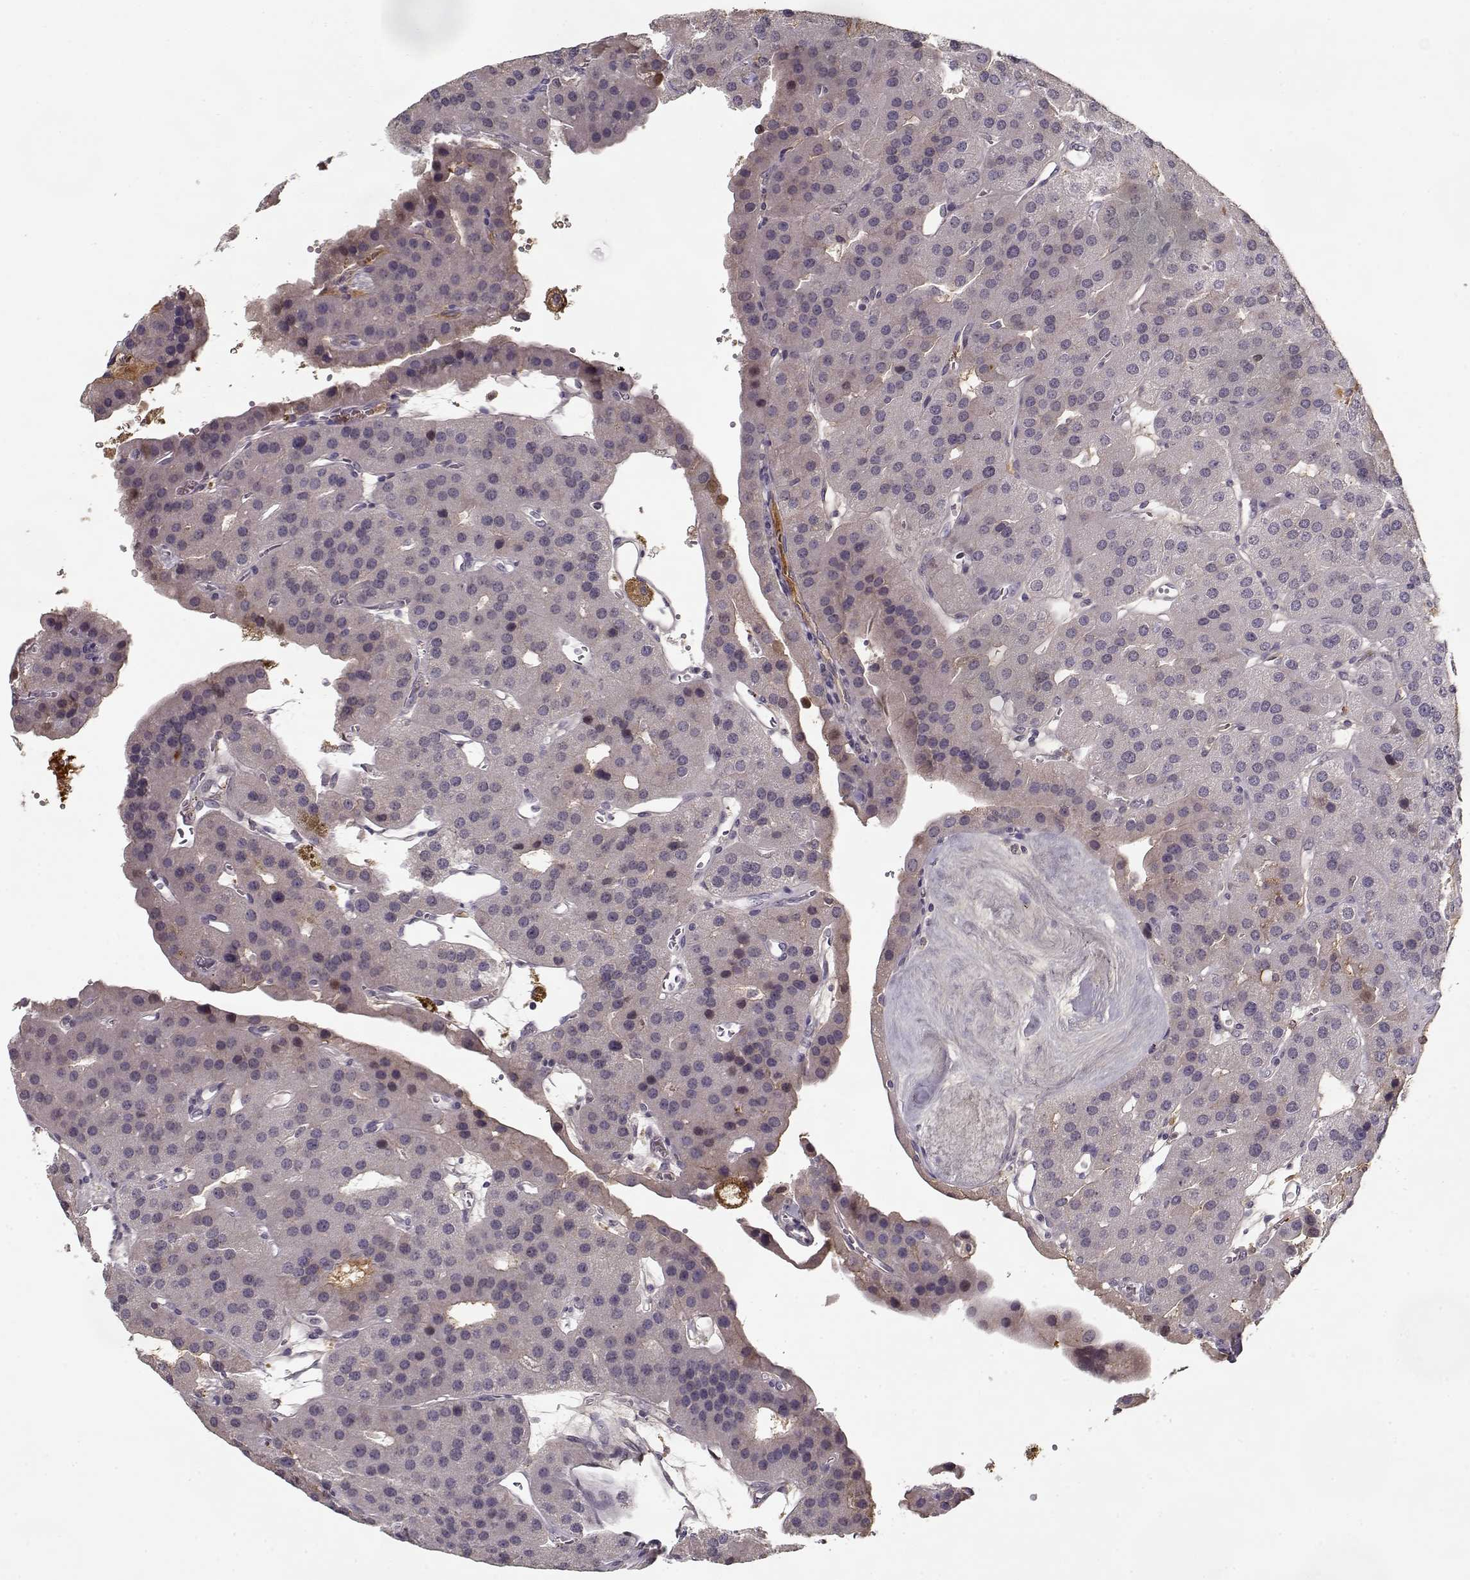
{"staining": {"intensity": "negative", "quantity": "none", "location": "none"}, "tissue": "parathyroid gland", "cell_type": "Glandular cells", "image_type": "normal", "snomed": [{"axis": "morphology", "description": "Normal tissue, NOS"}, {"axis": "morphology", "description": "Adenoma, NOS"}, {"axis": "topography", "description": "Parathyroid gland"}], "caption": "This is an immunohistochemistry (IHC) image of unremarkable human parathyroid gland. There is no staining in glandular cells.", "gene": "AFM", "patient": {"sex": "female", "age": 86}}